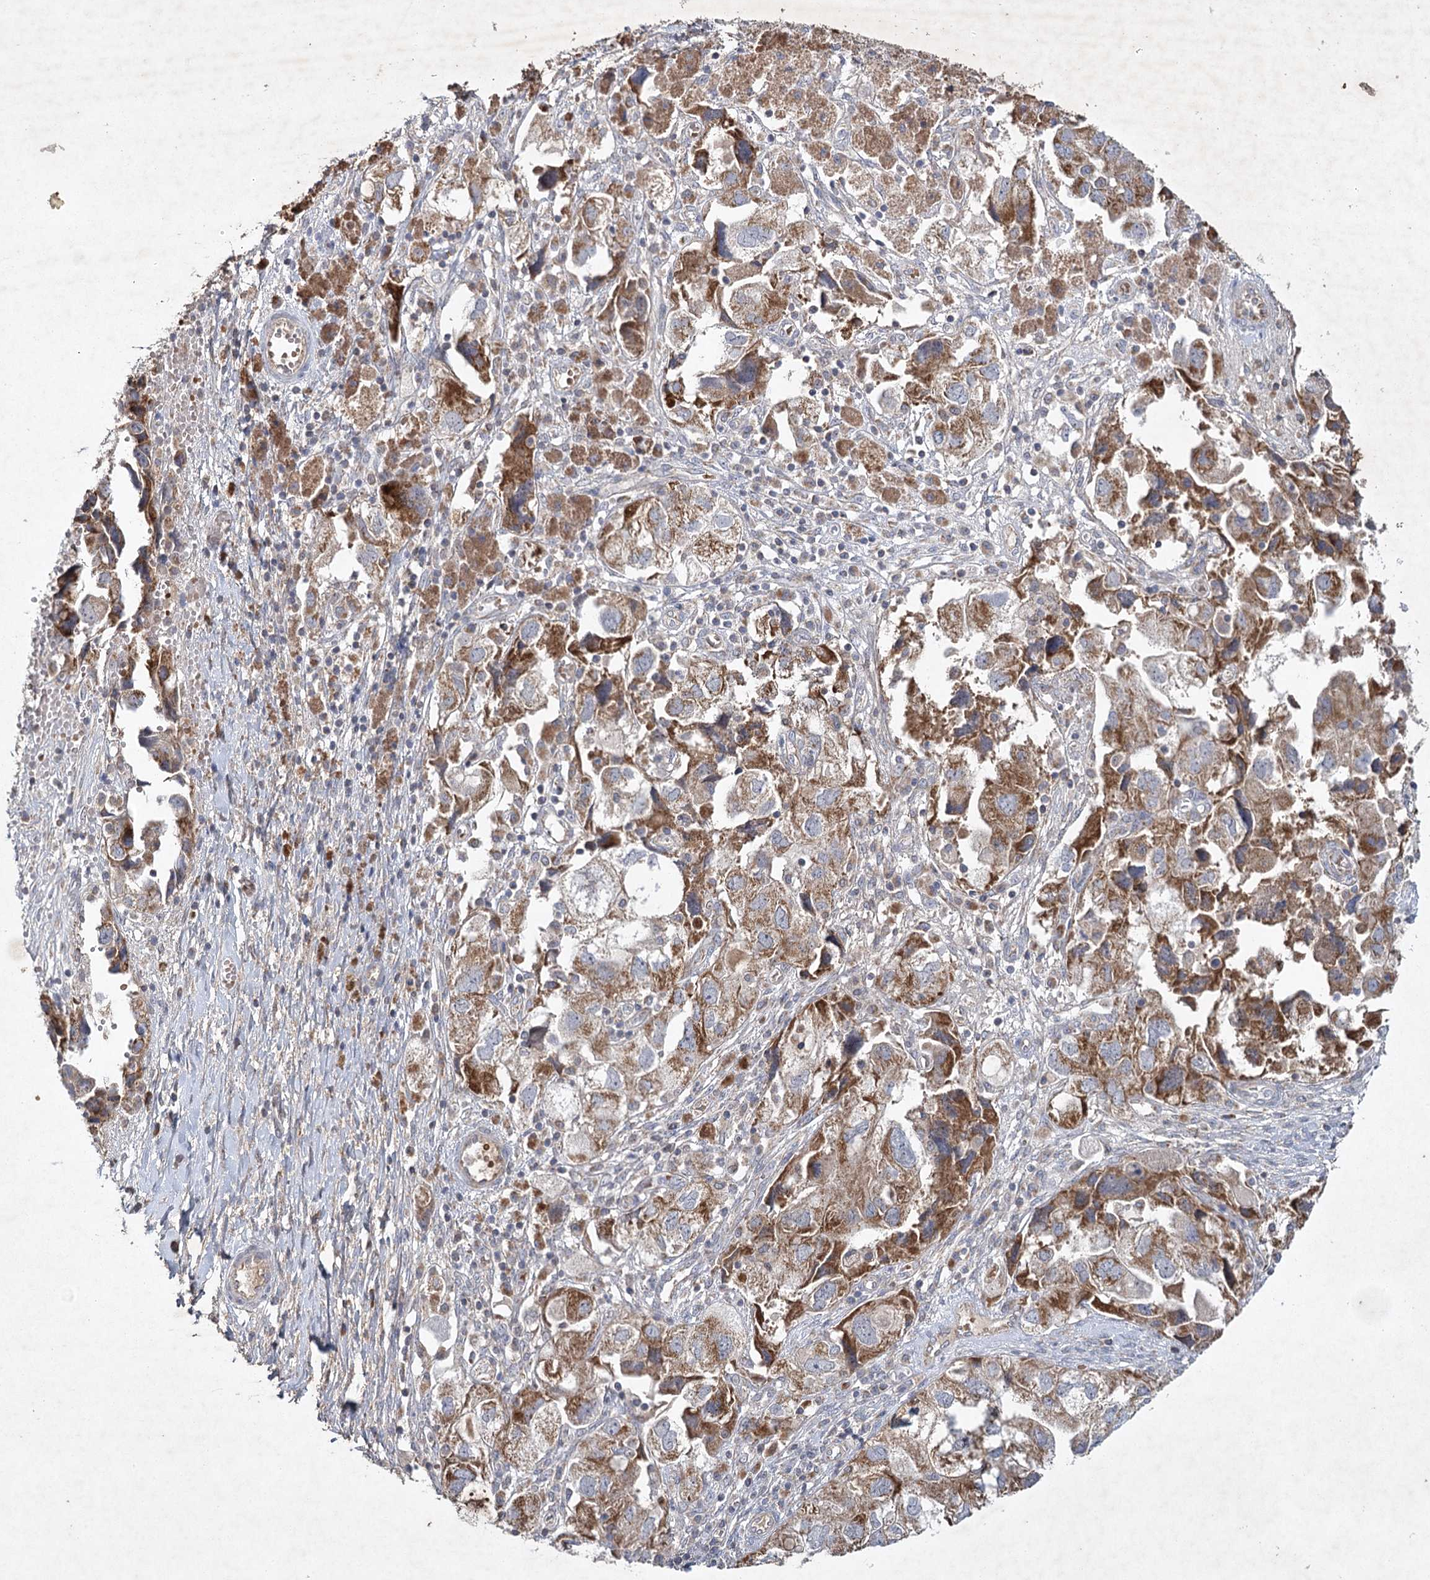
{"staining": {"intensity": "moderate", "quantity": ">75%", "location": "cytoplasmic/membranous"}, "tissue": "ovarian cancer", "cell_type": "Tumor cells", "image_type": "cancer", "snomed": [{"axis": "morphology", "description": "Carcinoma, NOS"}, {"axis": "morphology", "description": "Cystadenocarcinoma, serous, NOS"}, {"axis": "topography", "description": "Ovary"}], "caption": "The immunohistochemical stain shows moderate cytoplasmic/membranous expression in tumor cells of ovarian cancer tissue. (IHC, brightfield microscopy, high magnification).", "gene": "MRPL44", "patient": {"sex": "female", "age": 69}}